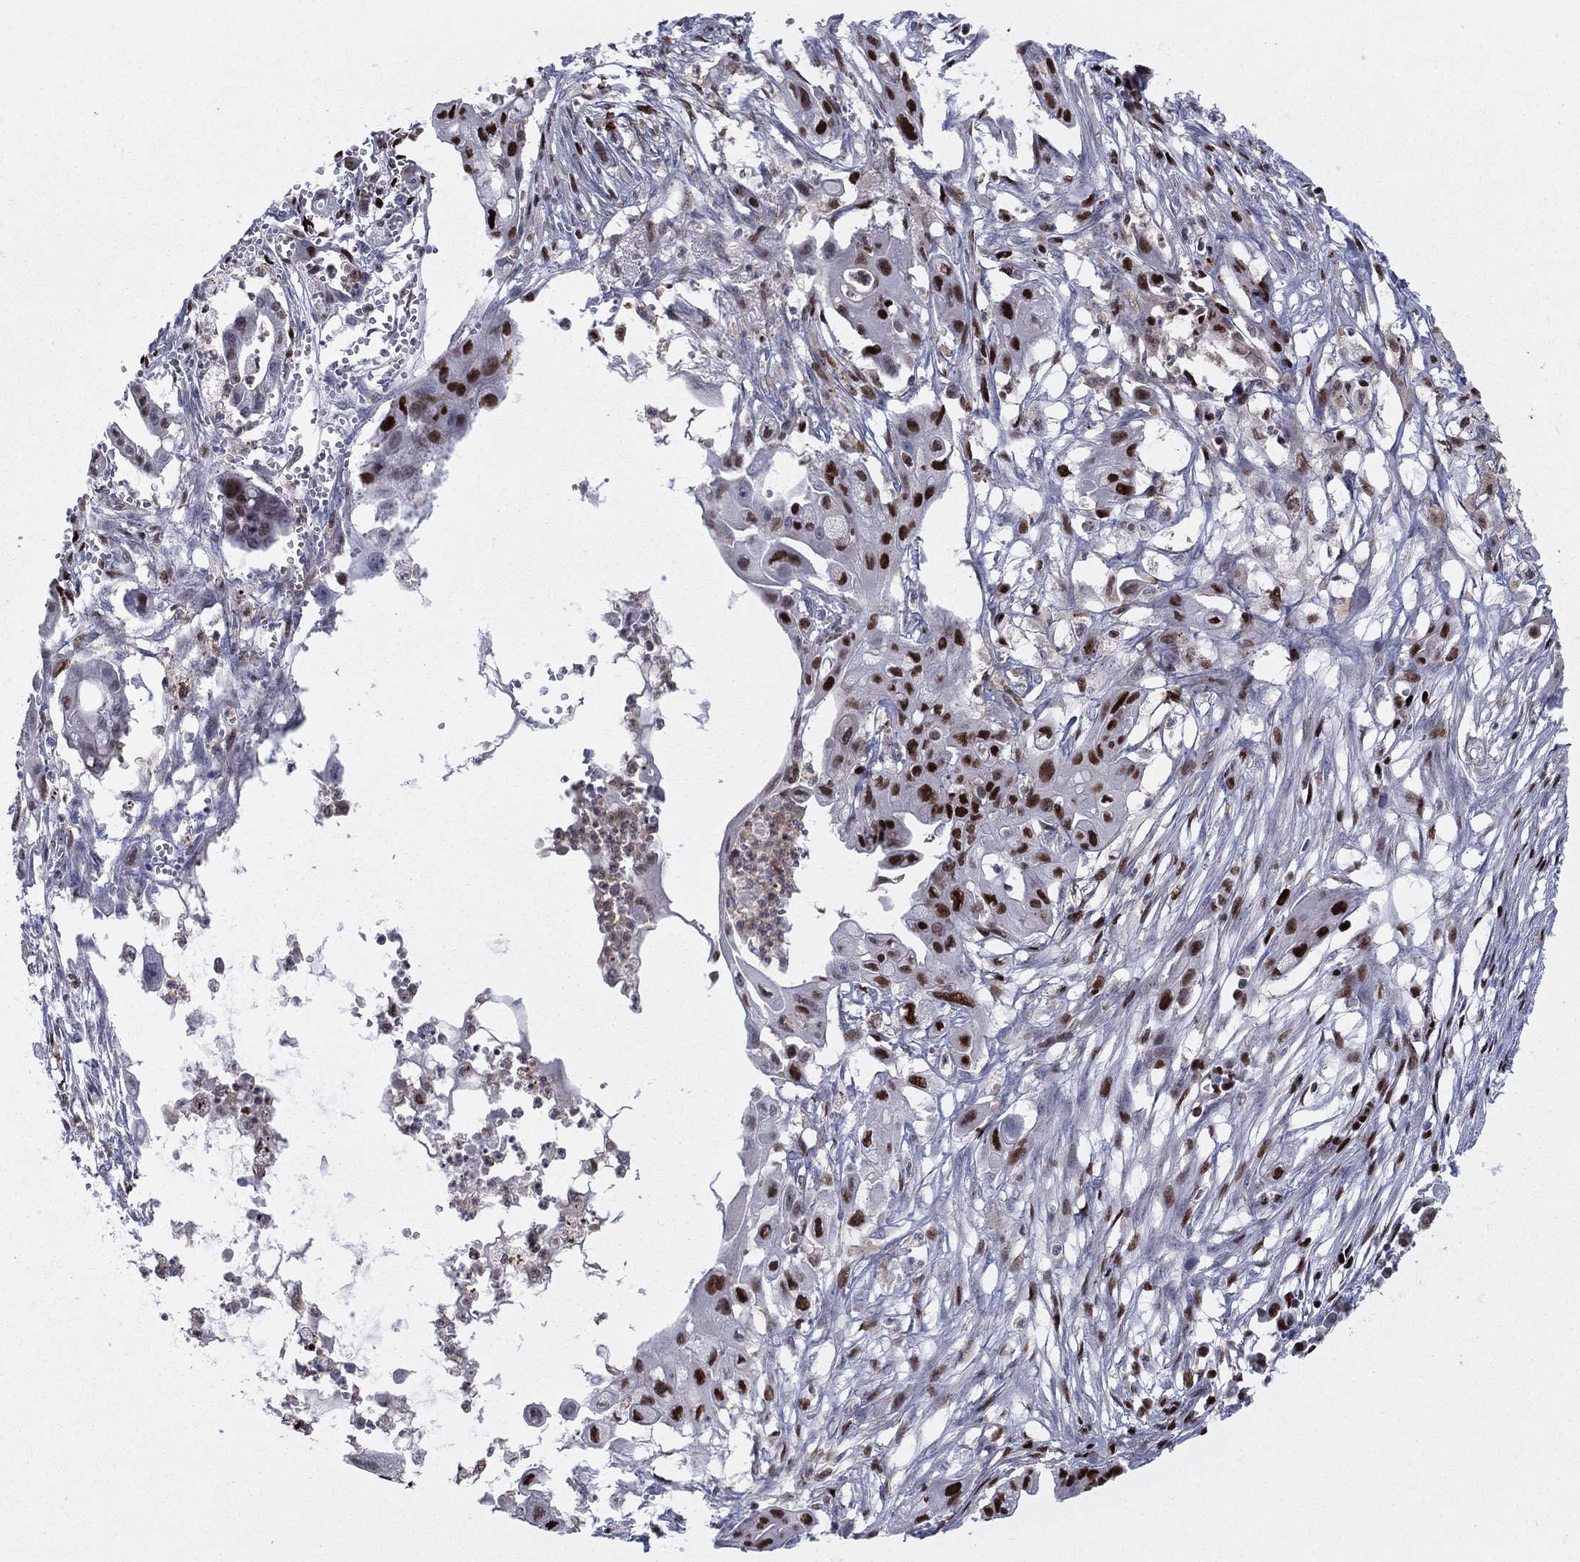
{"staining": {"intensity": "strong", "quantity": "25%-75%", "location": "nuclear"}, "tissue": "pancreatic cancer", "cell_type": "Tumor cells", "image_type": "cancer", "snomed": [{"axis": "morphology", "description": "Normal tissue, NOS"}, {"axis": "morphology", "description": "Adenocarcinoma, NOS"}, {"axis": "topography", "description": "Pancreas"}], "caption": "Immunohistochemistry histopathology image of neoplastic tissue: human pancreatic adenocarcinoma stained using immunohistochemistry (IHC) displays high levels of strong protein expression localized specifically in the nuclear of tumor cells, appearing as a nuclear brown color.", "gene": "ZNHIT3", "patient": {"sex": "female", "age": 58}}